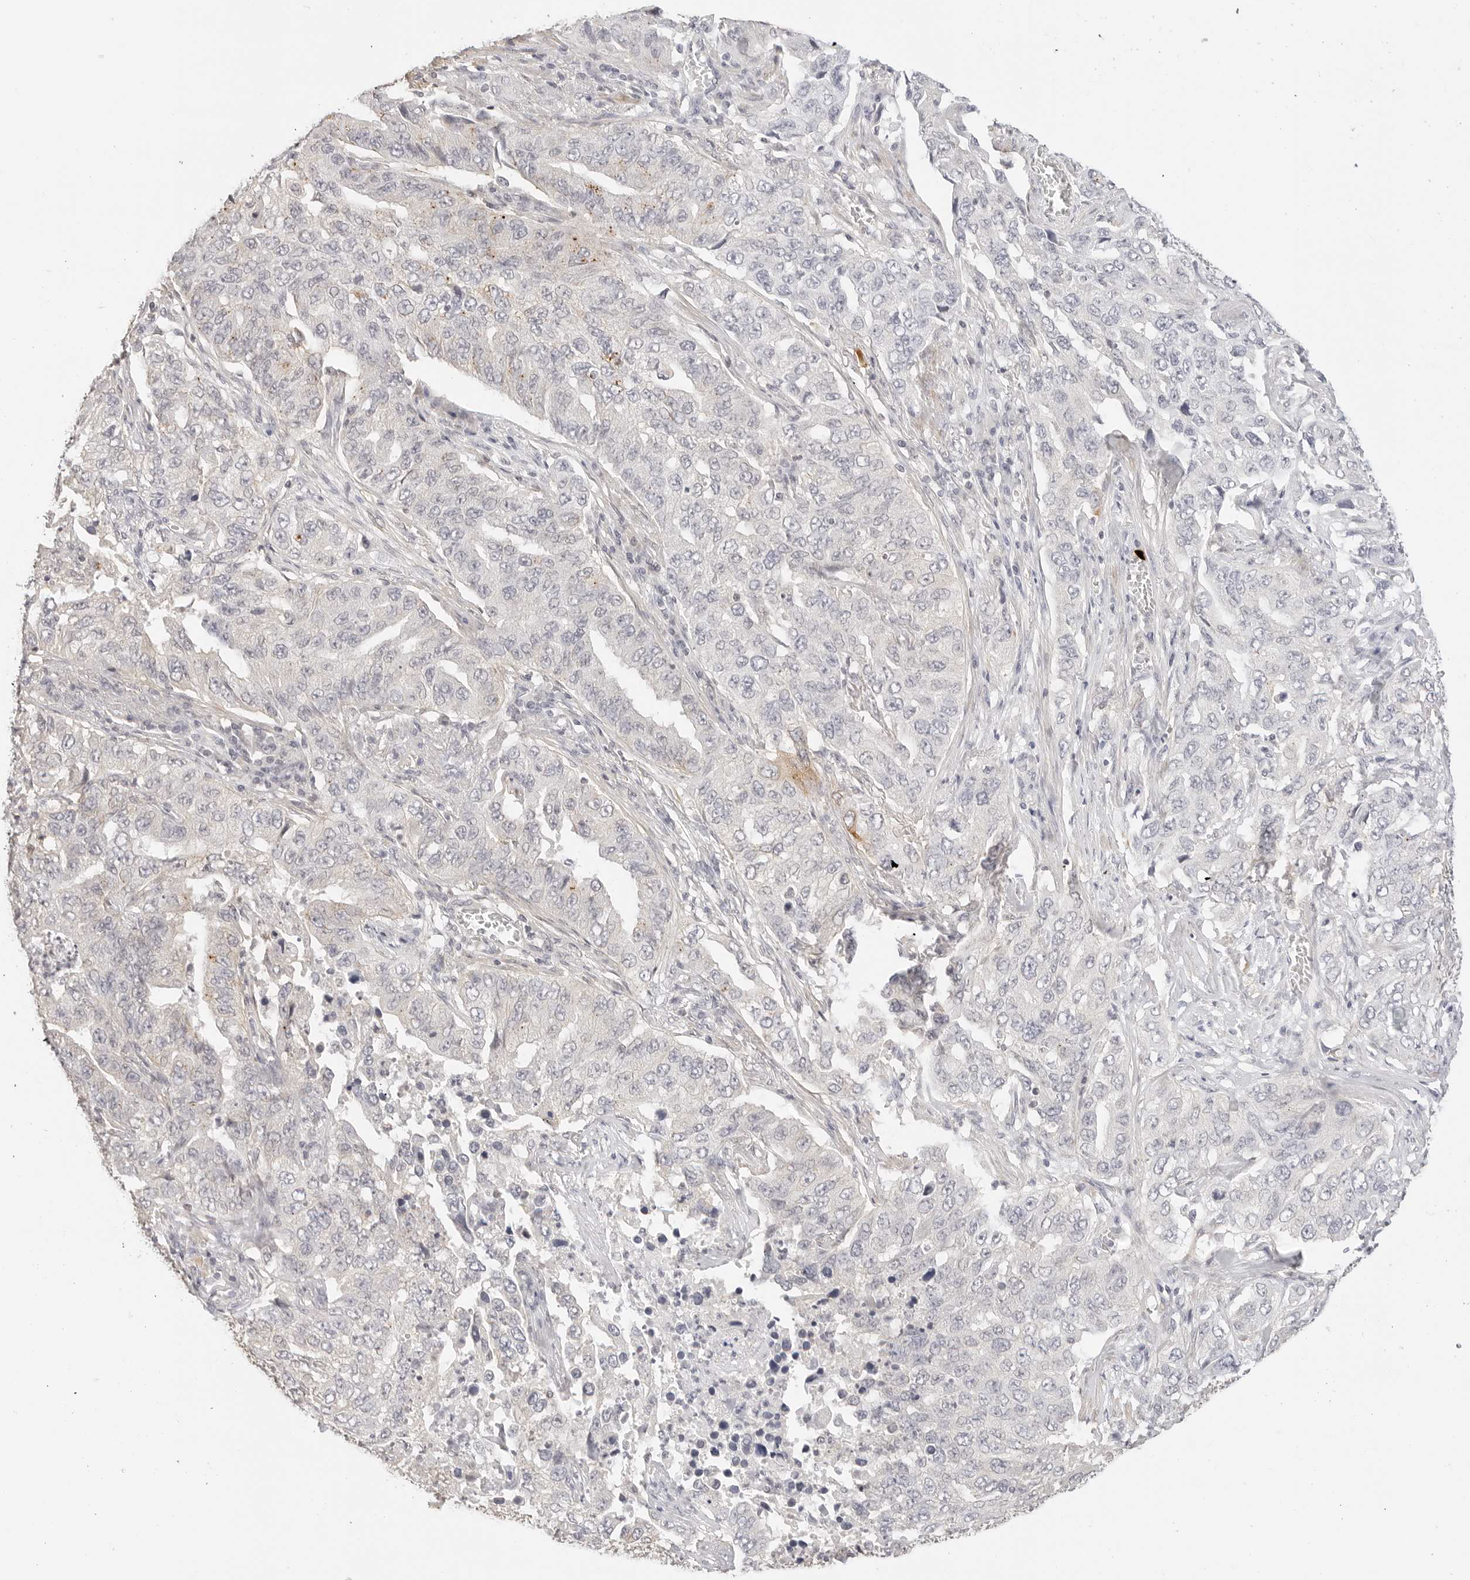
{"staining": {"intensity": "negative", "quantity": "none", "location": "none"}, "tissue": "lung cancer", "cell_type": "Tumor cells", "image_type": "cancer", "snomed": [{"axis": "morphology", "description": "Adenocarcinoma, NOS"}, {"axis": "topography", "description": "Lung"}], "caption": "Tumor cells show no significant staining in adenocarcinoma (lung).", "gene": "PCDH19", "patient": {"sex": "female", "age": 51}}